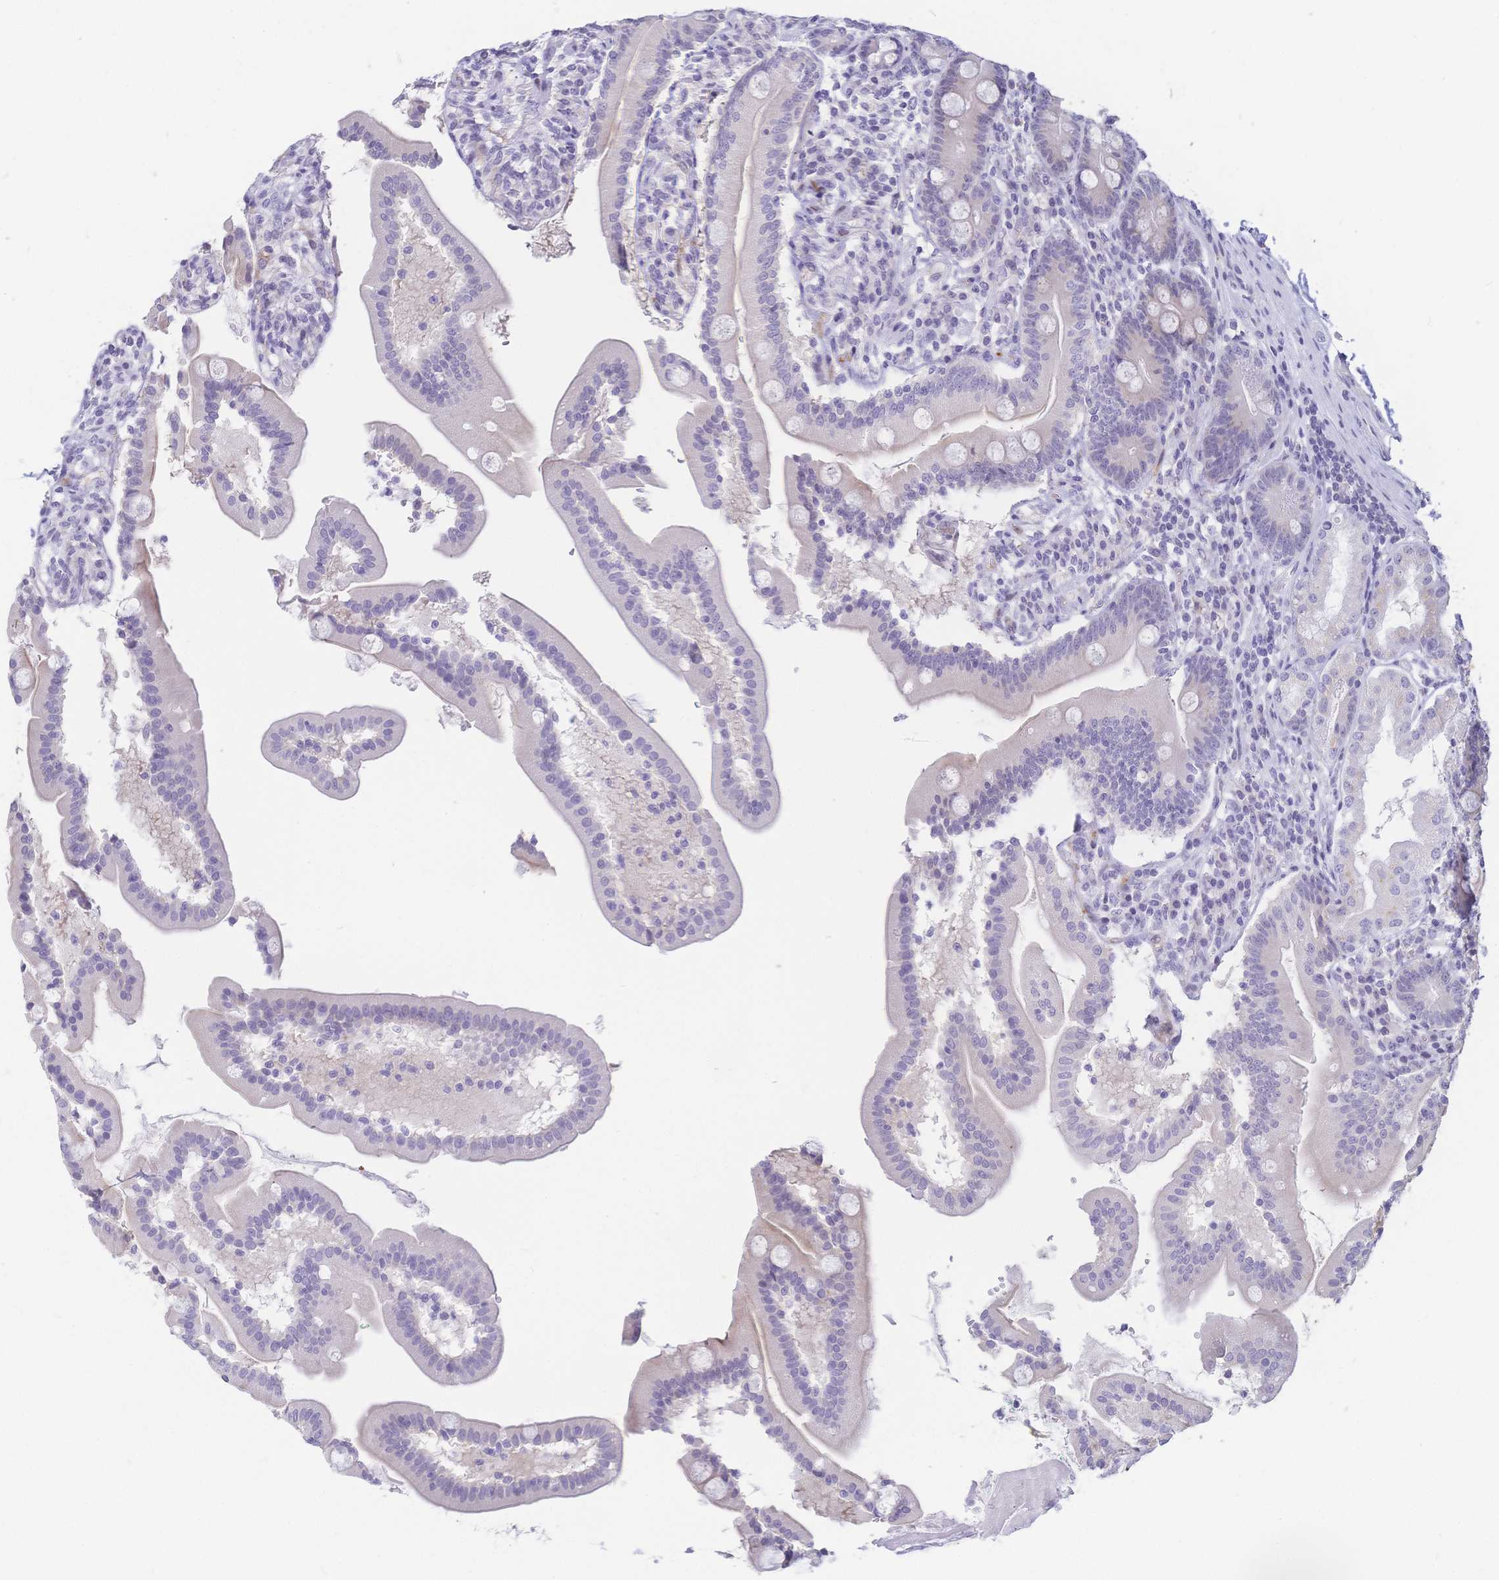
{"staining": {"intensity": "moderate", "quantity": "<25%", "location": "cytoplasmic/membranous"}, "tissue": "duodenum", "cell_type": "Glandular cells", "image_type": "normal", "snomed": [{"axis": "morphology", "description": "Normal tissue, NOS"}, {"axis": "topography", "description": "Duodenum"}], "caption": "Brown immunohistochemical staining in benign duodenum displays moderate cytoplasmic/membranous positivity in about <25% of glandular cells. The staining is performed using DAB brown chromogen to label protein expression. The nuclei are counter-stained blue using hematoxylin.", "gene": "CR2", "patient": {"sex": "female", "age": 67}}